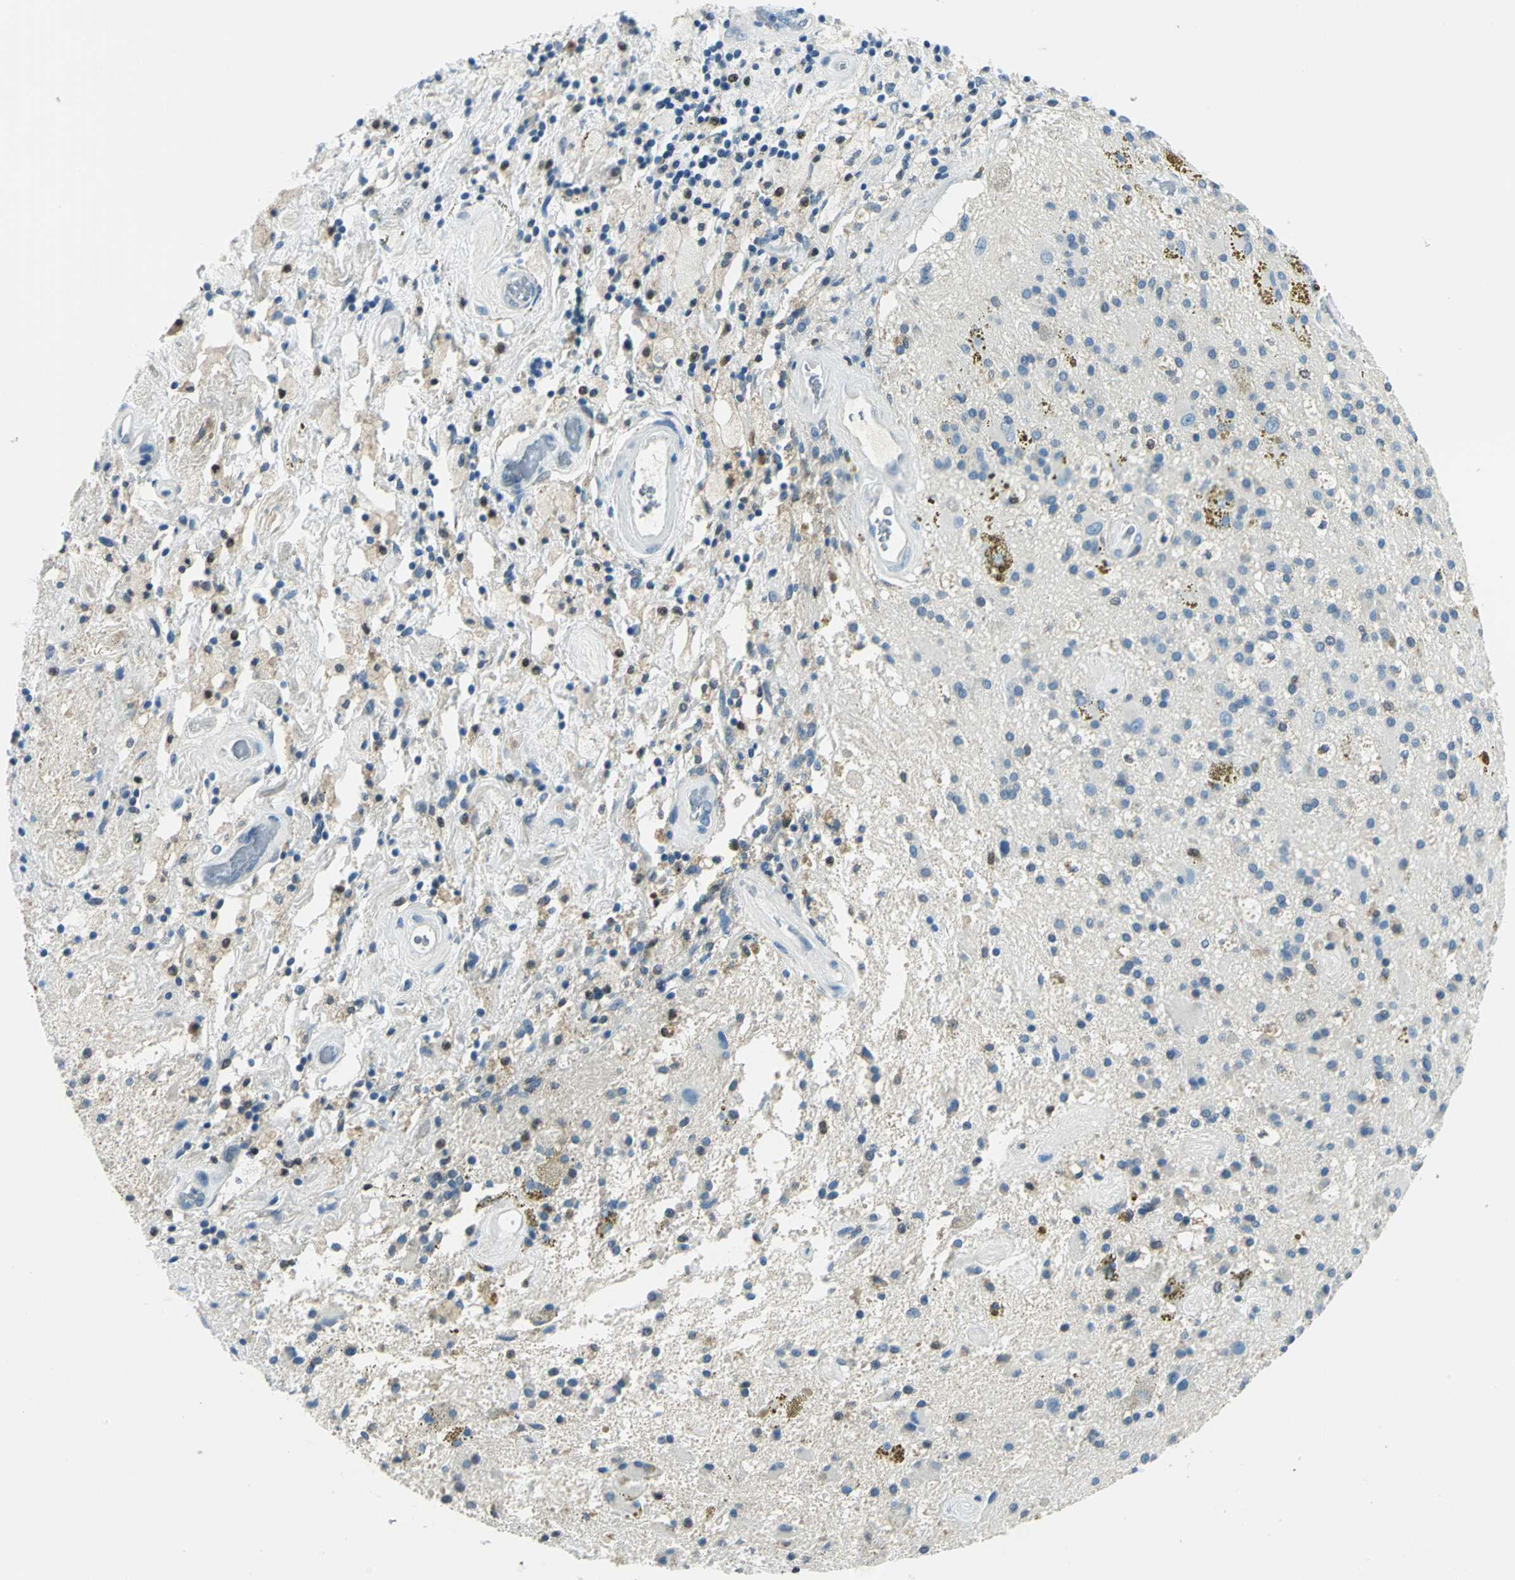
{"staining": {"intensity": "negative", "quantity": "none", "location": "none"}, "tissue": "glioma", "cell_type": "Tumor cells", "image_type": "cancer", "snomed": [{"axis": "morphology", "description": "Glioma, malignant, Low grade"}, {"axis": "topography", "description": "Brain"}], "caption": "Immunohistochemistry micrograph of low-grade glioma (malignant) stained for a protein (brown), which reveals no positivity in tumor cells. (DAB IHC with hematoxylin counter stain).", "gene": "AKR1A1", "patient": {"sex": "male", "age": 58}}